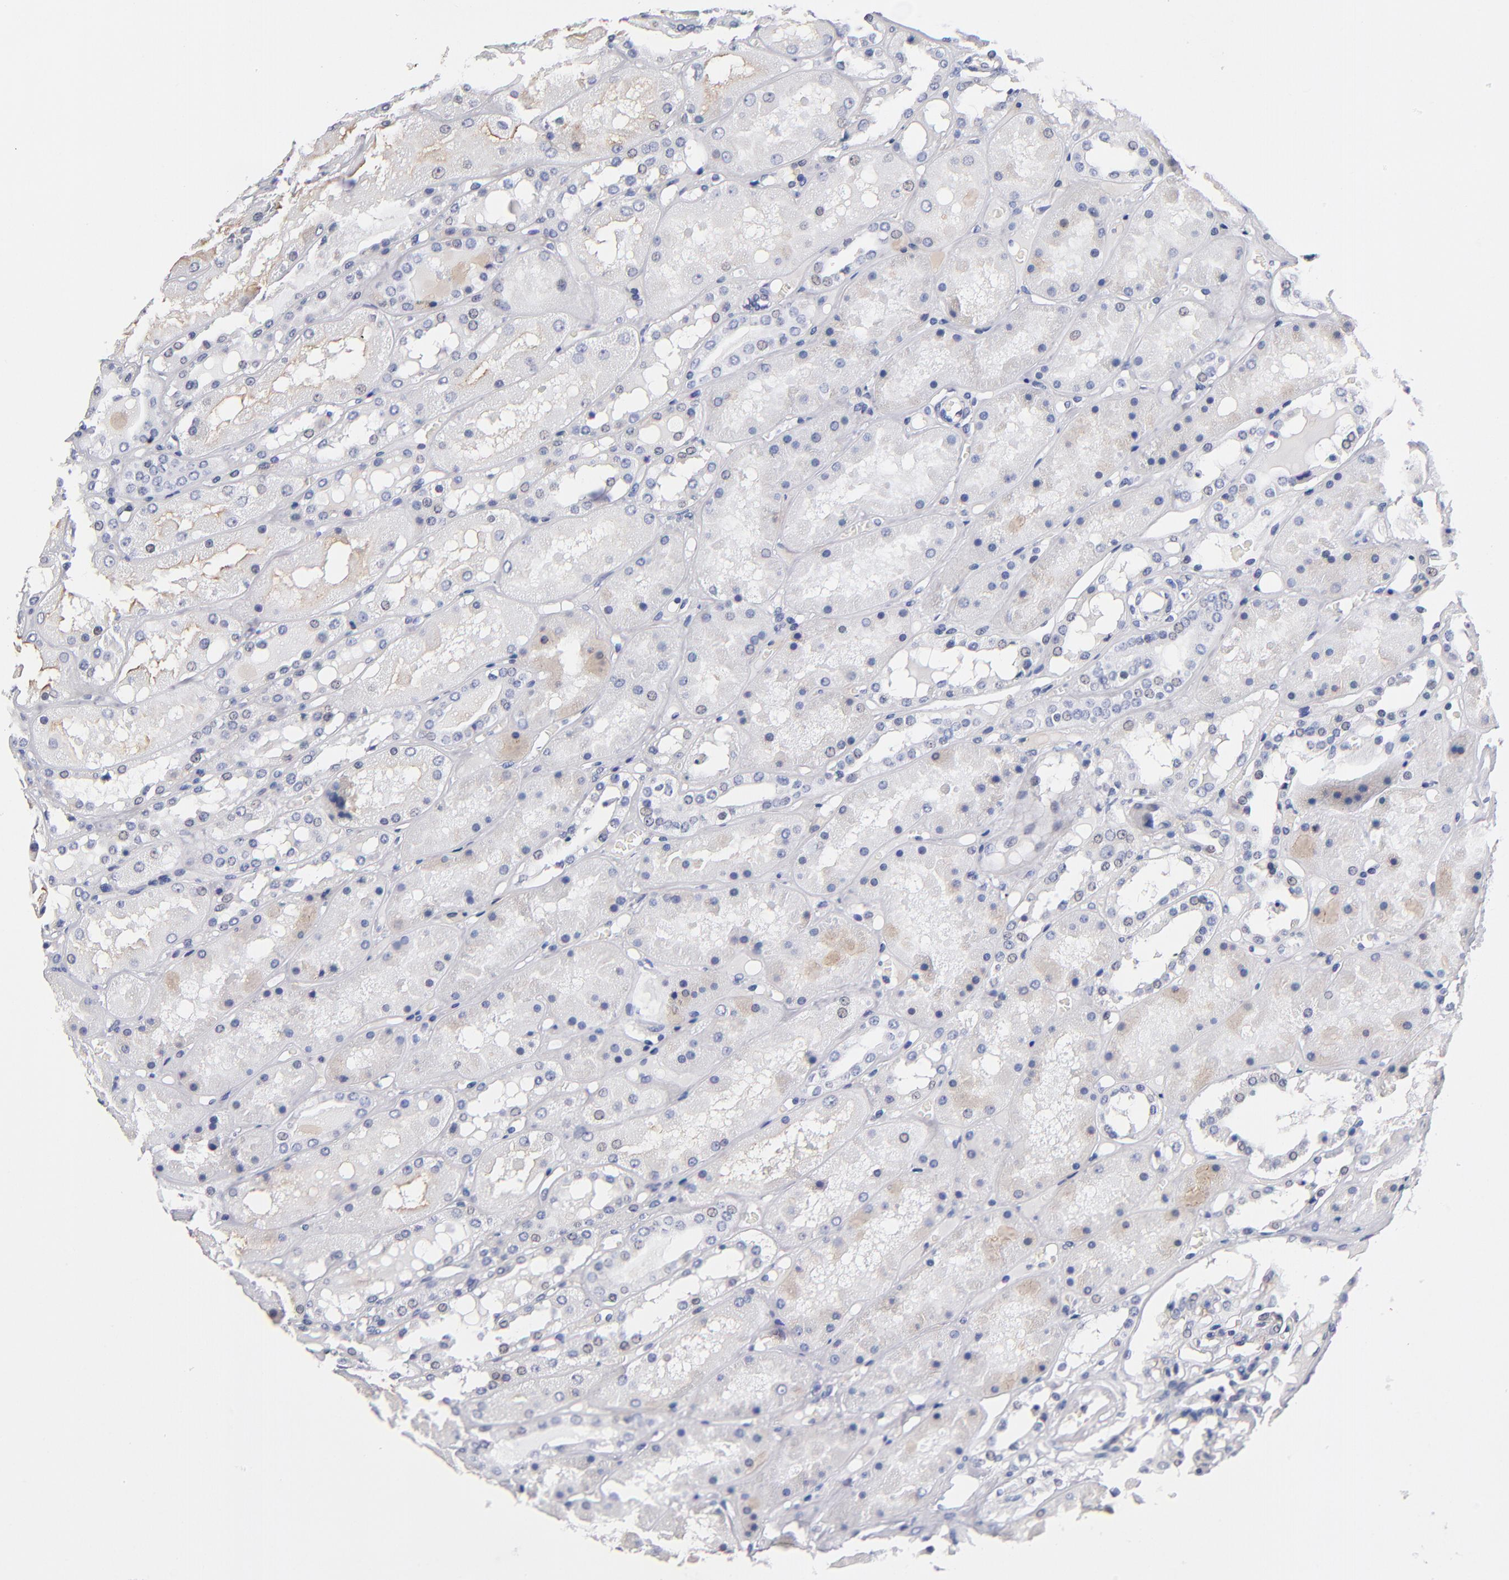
{"staining": {"intensity": "moderate", "quantity": "25%-75%", "location": "nuclear"}, "tissue": "kidney", "cell_type": "Cells in glomeruli", "image_type": "normal", "snomed": [{"axis": "morphology", "description": "Normal tissue, NOS"}, {"axis": "topography", "description": "Kidney"}], "caption": "Immunohistochemistry staining of unremarkable kidney, which reveals medium levels of moderate nuclear positivity in about 25%-75% of cells in glomeruli indicating moderate nuclear protein staining. The staining was performed using DAB (brown) for protein detection and nuclei were counterstained in hematoxylin (blue).", "gene": "MN1", "patient": {"sex": "male", "age": 36}}